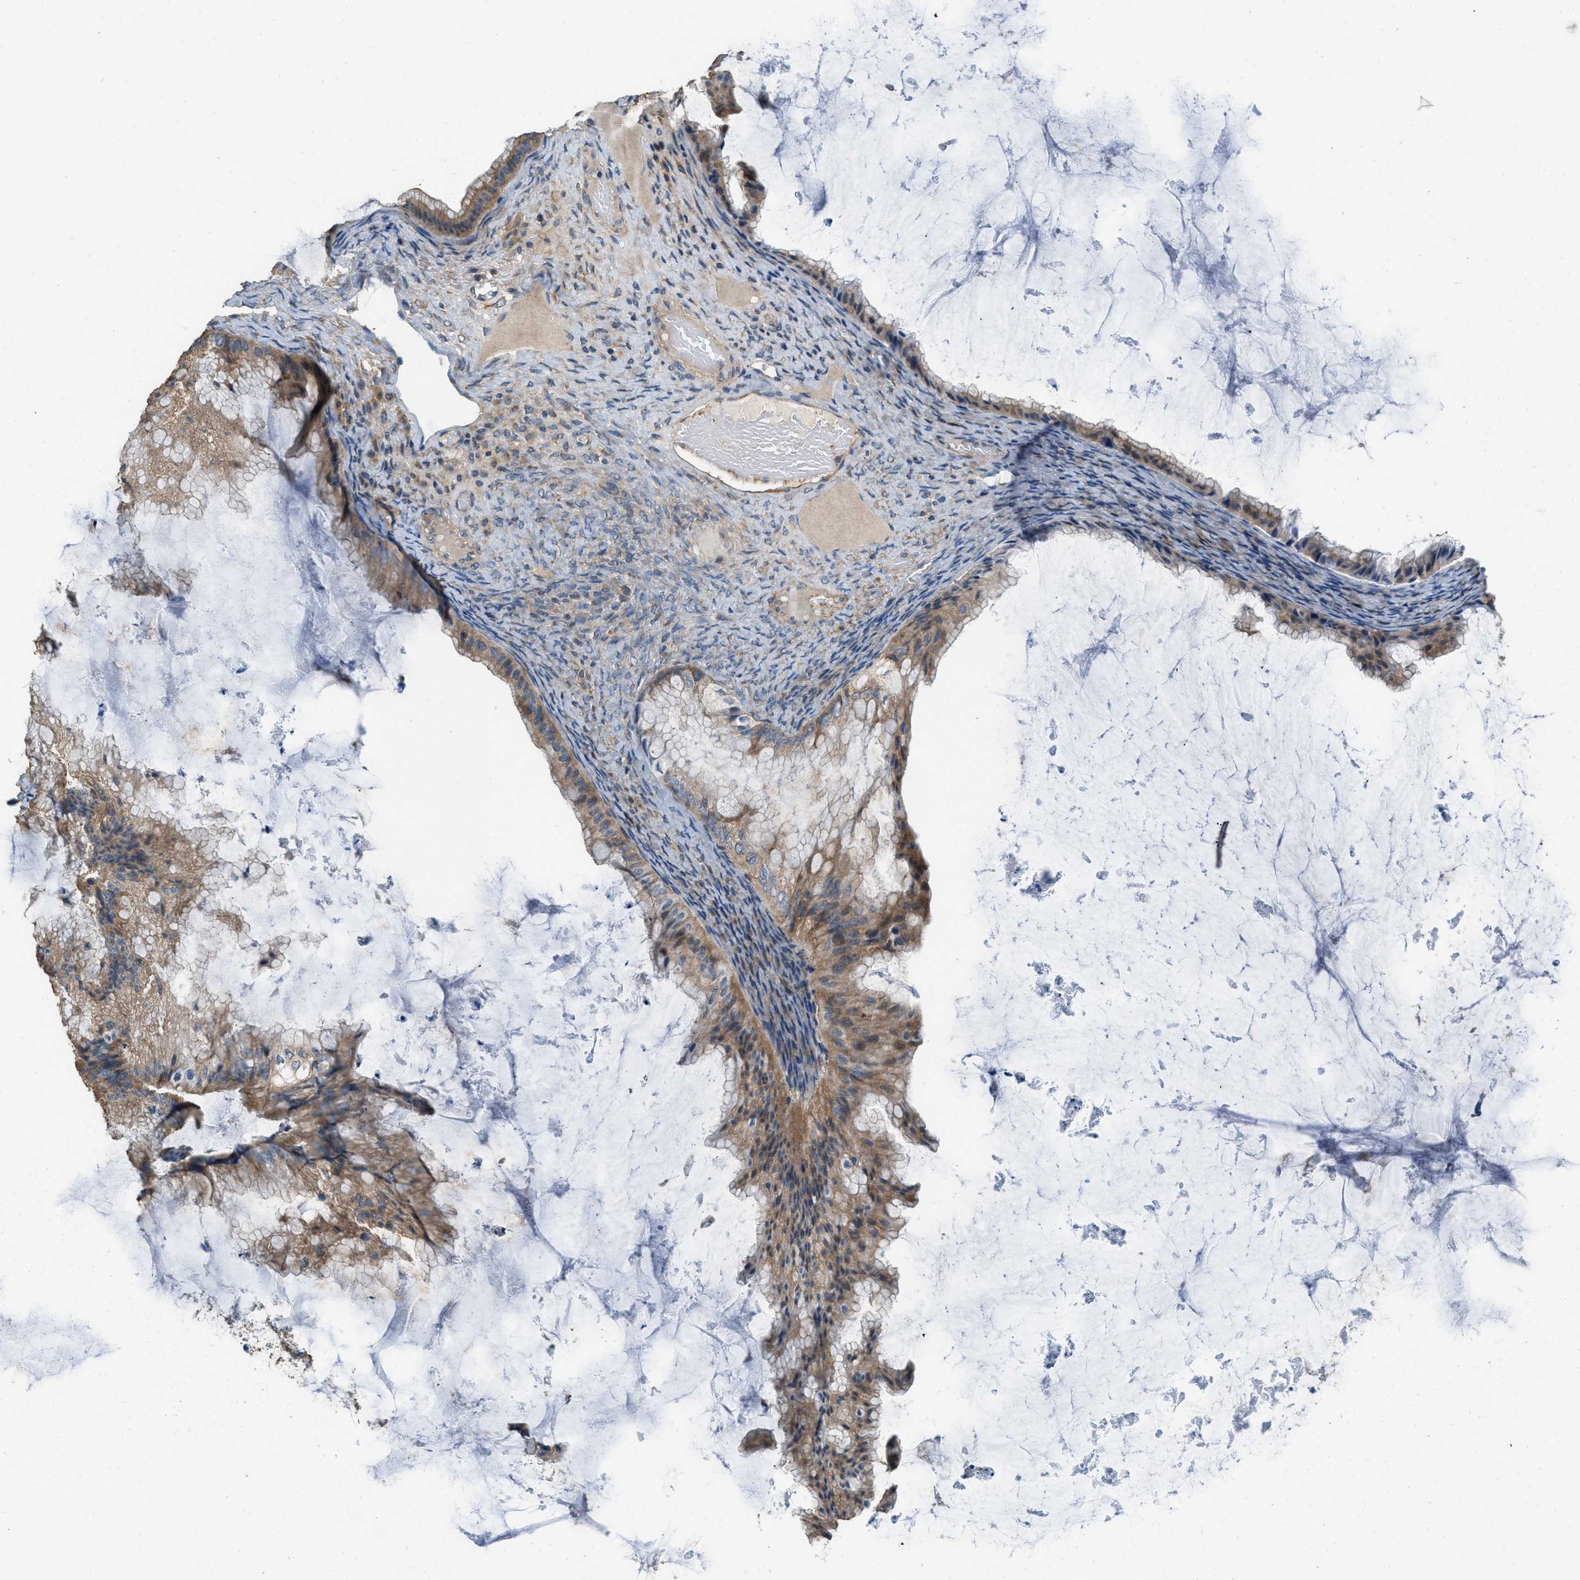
{"staining": {"intensity": "moderate", "quantity": ">75%", "location": "cytoplasmic/membranous"}, "tissue": "ovarian cancer", "cell_type": "Tumor cells", "image_type": "cancer", "snomed": [{"axis": "morphology", "description": "Cystadenocarcinoma, mucinous, NOS"}, {"axis": "topography", "description": "Ovary"}], "caption": "Approximately >75% of tumor cells in ovarian cancer (mucinous cystadenocarcinoma) exhibit moderate cytoplasmic/membranous protein staining as visualized by brown immunohistochemical staining.", "gene": "THBS2", "patient": {"sex": "female", "age": 61}}